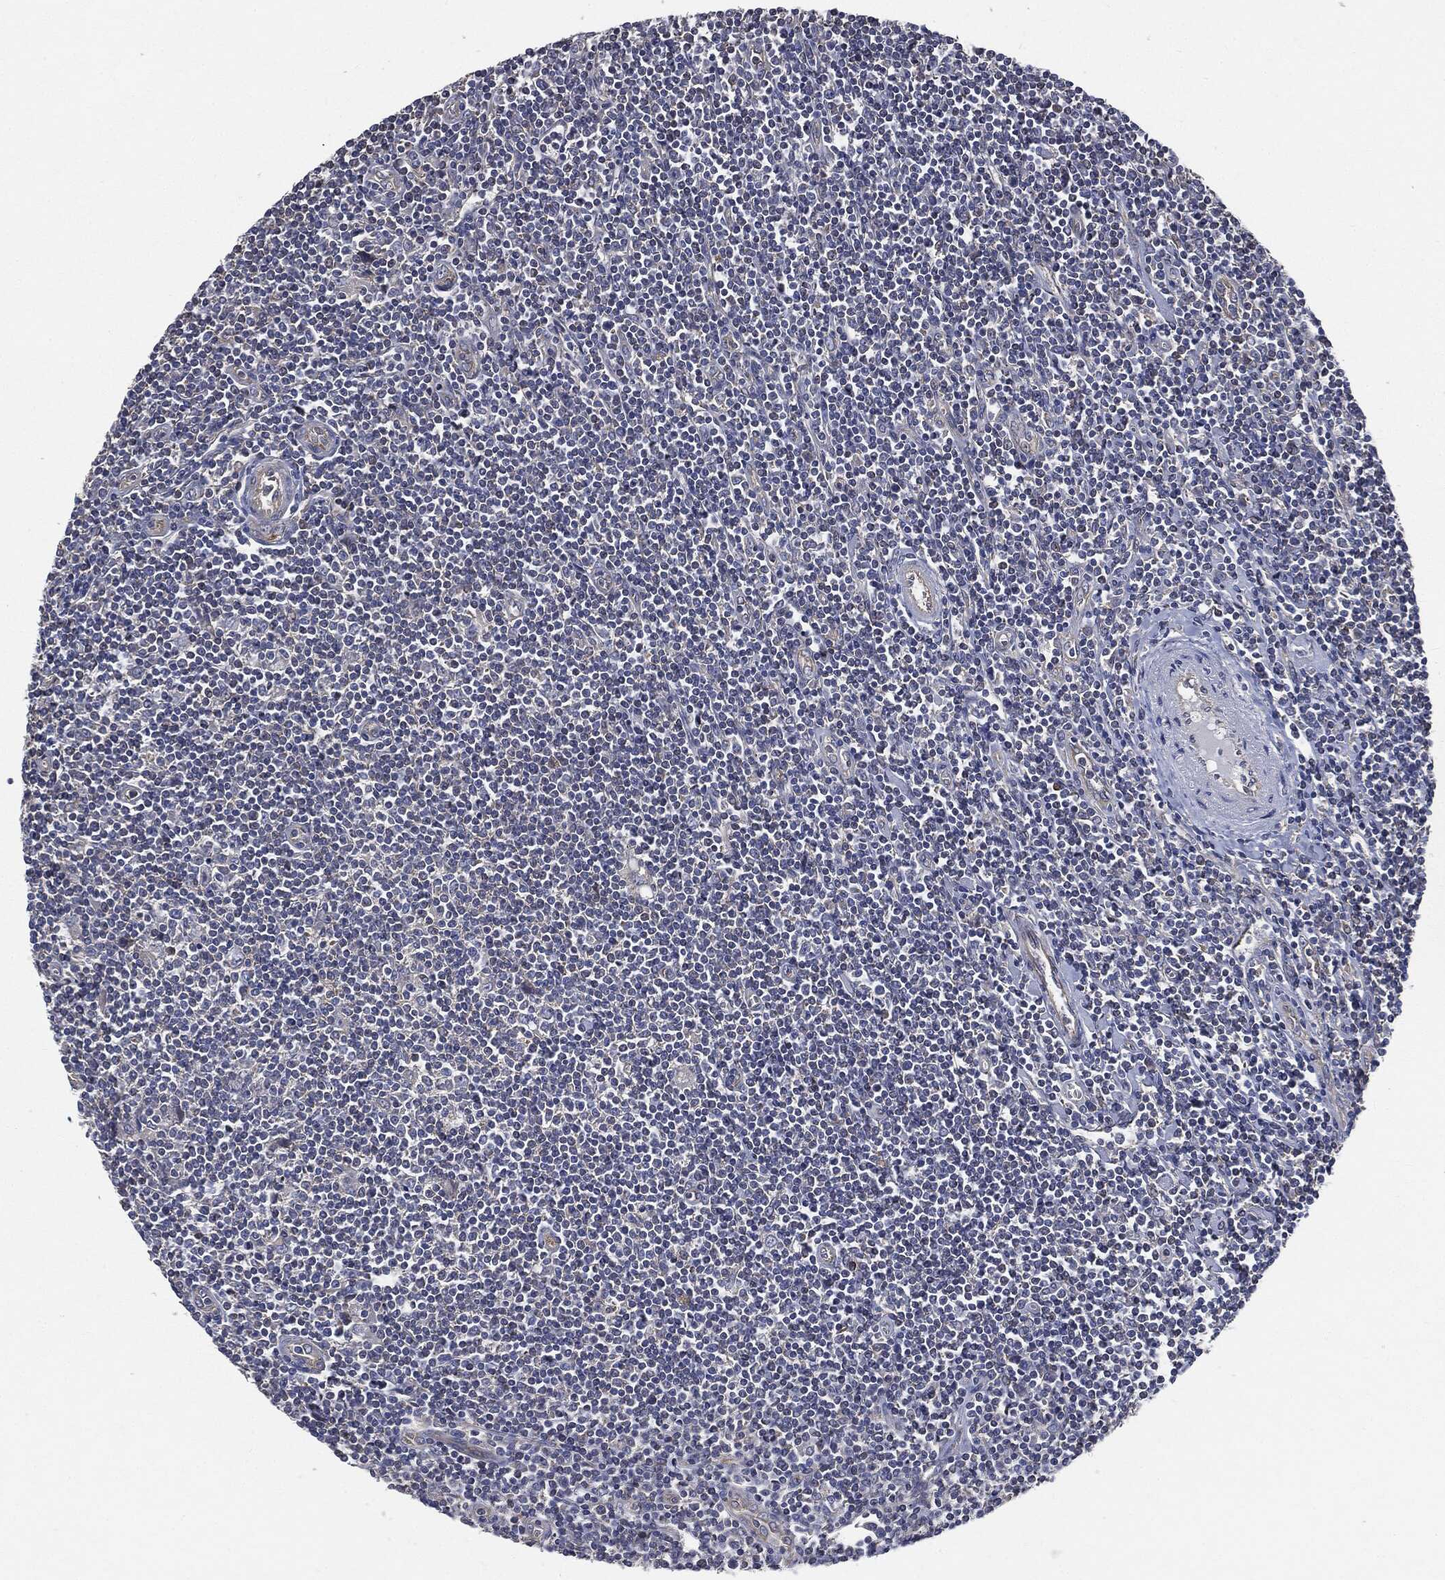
{"staining": {"intensity": "negative", "quantity": "none", "location": "none"}, "tissue": "lymphoma", "cell_type": "Tumor cells", "image_type": "cancer", "snomed": [{"axis": "morphology", "description": "Hodgkin's disease, NOS"}, {"axis": "topography", "description": "Lymph node"}], "caption": "A micrograph of lymphoma stained for a protein shows no brown staining in tumor cells.", "gene": "EPS15L1", "patient": {"sex": "male", "age": 40}}